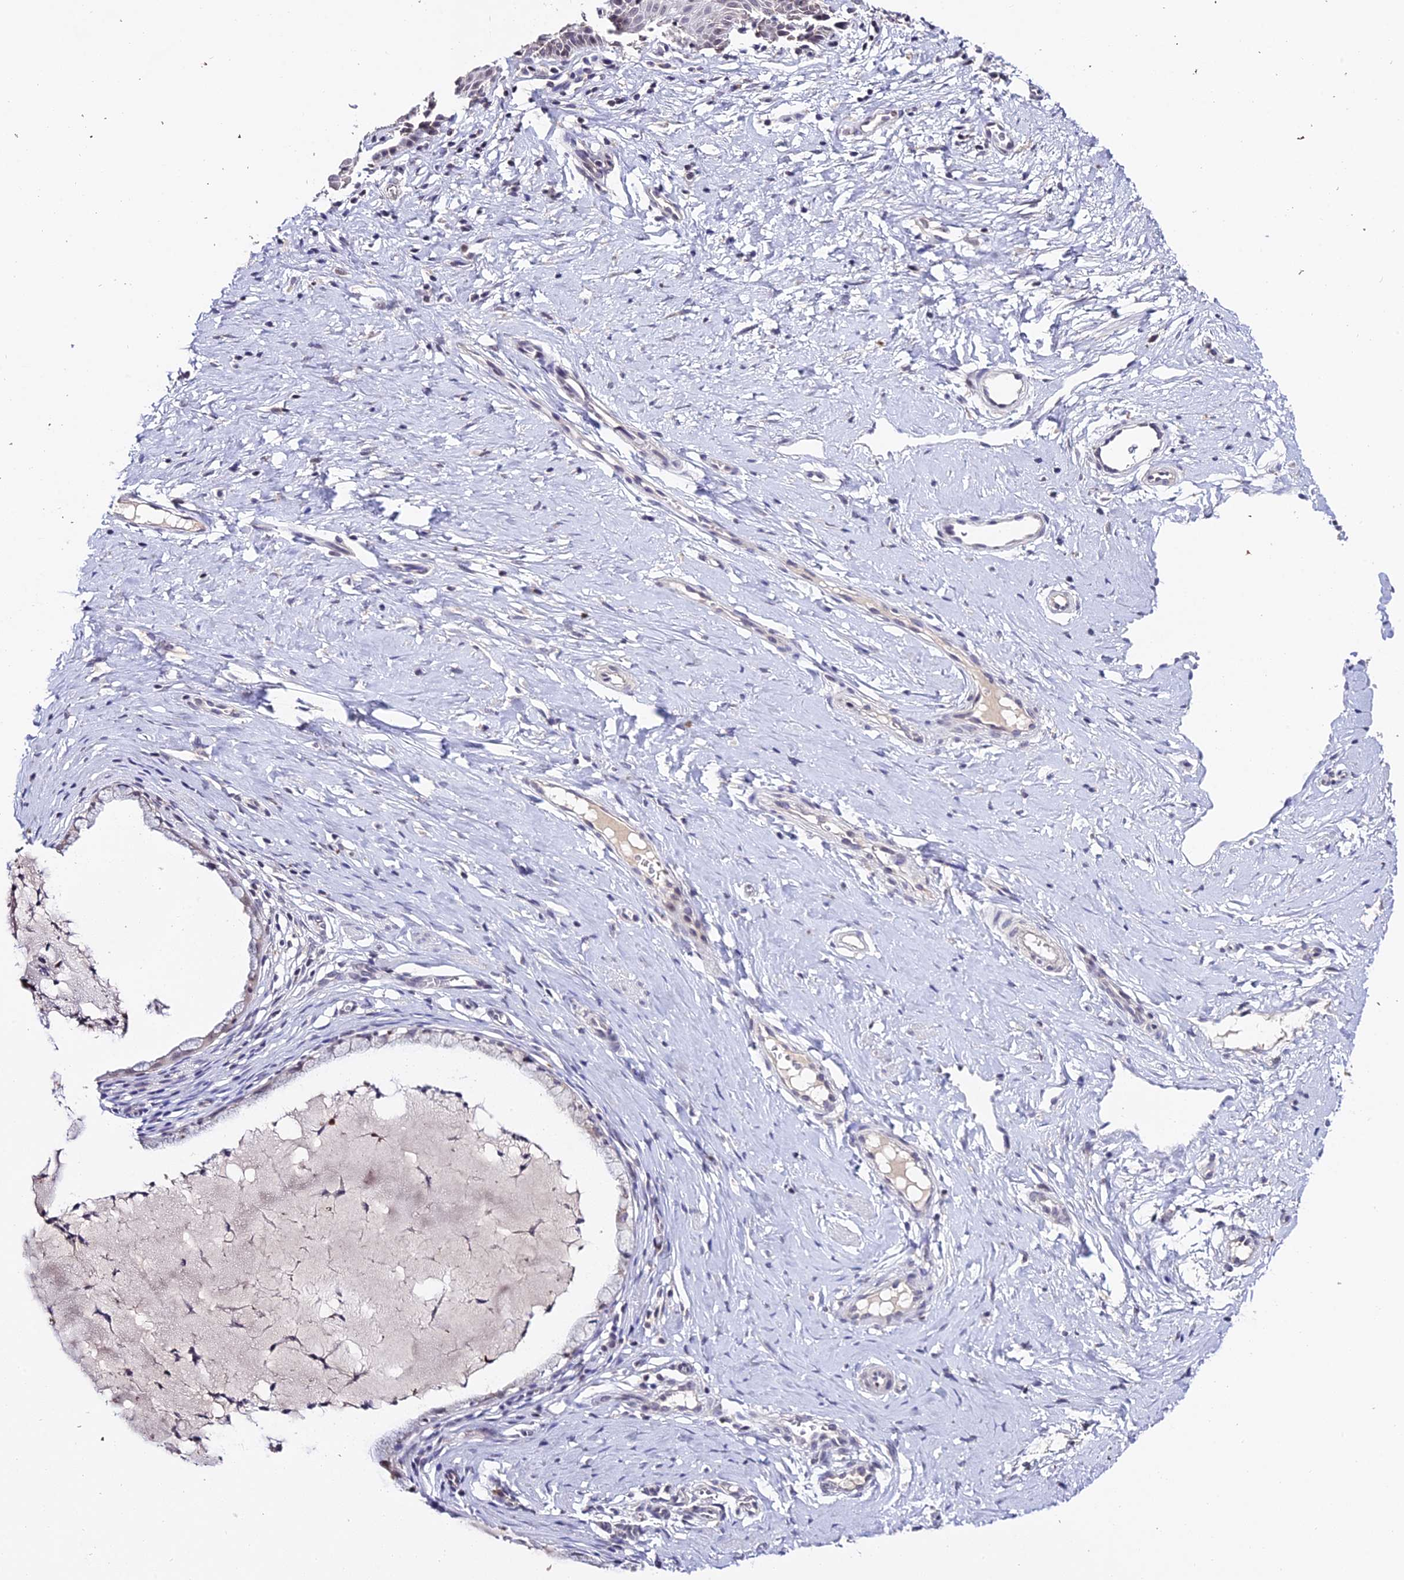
{"staining": {"intensity": "weak", "quantity": "<25%", "location": "cytoplasmic/membranous"}, "tissue": "cervix", "cell_type": "Glandular cells", "image_type": "normal", "snomed": [{"axis": "morphology", "description": "Normal tissue, NOS"}, {"axis": "topography", "description": "Cervix"}], "caption": "Immunohistochemistry (IHC) of normal human cervix reveals no expression in glandular cells. The staining was performed using DAB to visualize the protein expression in brown, while the nuclei were stained in blue with hematoxylin (Magnification: 20x).", "gene": "TEKT1", "patient": {"sex": "female", "age": 36}}